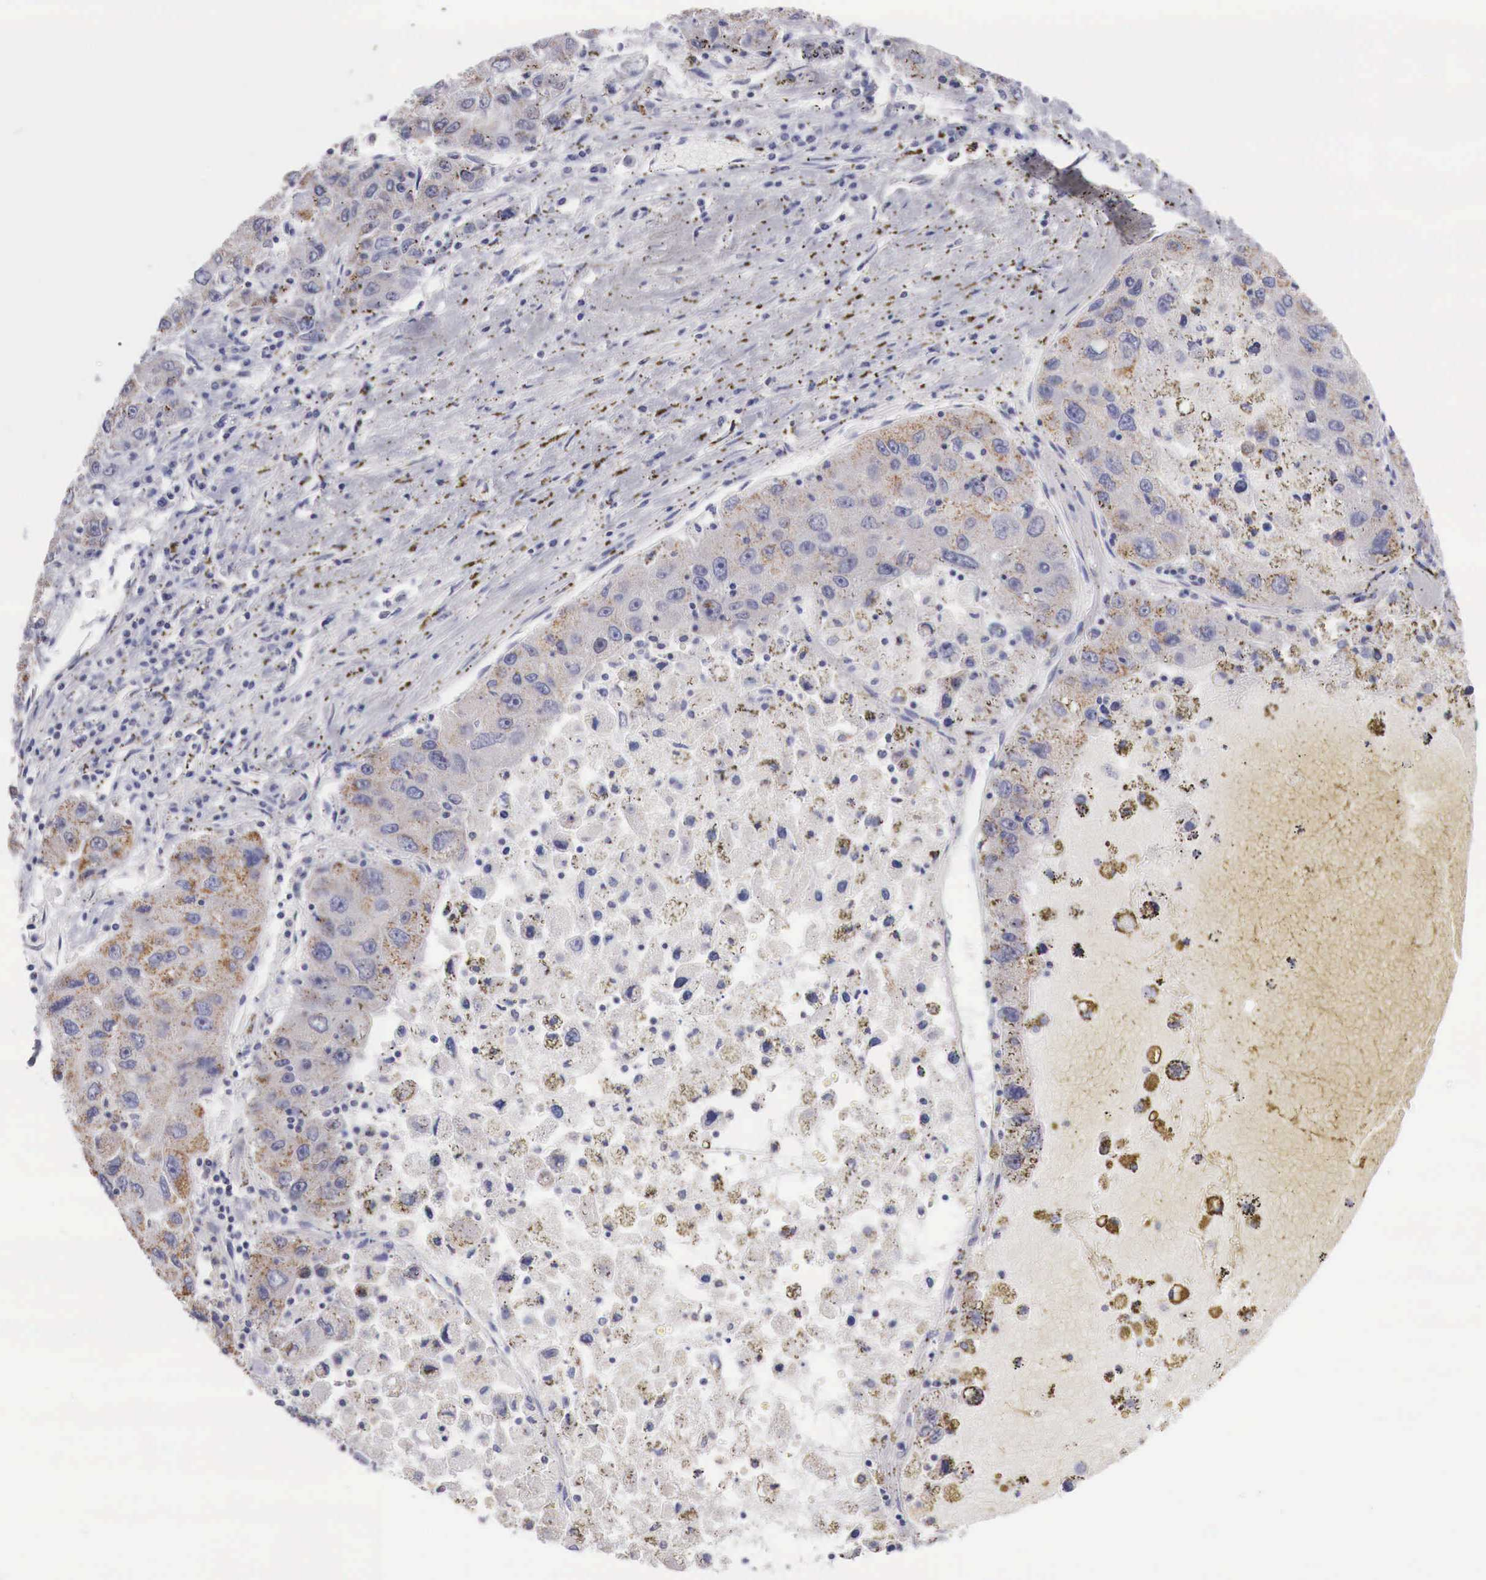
{"staining": {"intensity": "negative", "quantity": "none", "location": "none"}, "tissue": "liver cancer", "cell_type": "Tumor cells", "image_type": "cancer", "snomed": [{"axis": "morphology", "description": "Carcinoma, Hepatocellular, NOS"}, {"axis": "topography", "description": "Liver"}], "caption": "Tumor cells are negative for protein expression in human liver cancer. (Immunohistochemistry, brightfield microscopy, high magnification).", "gene": "TRIM13", "patient": {"sex": "male", "age": 49}}